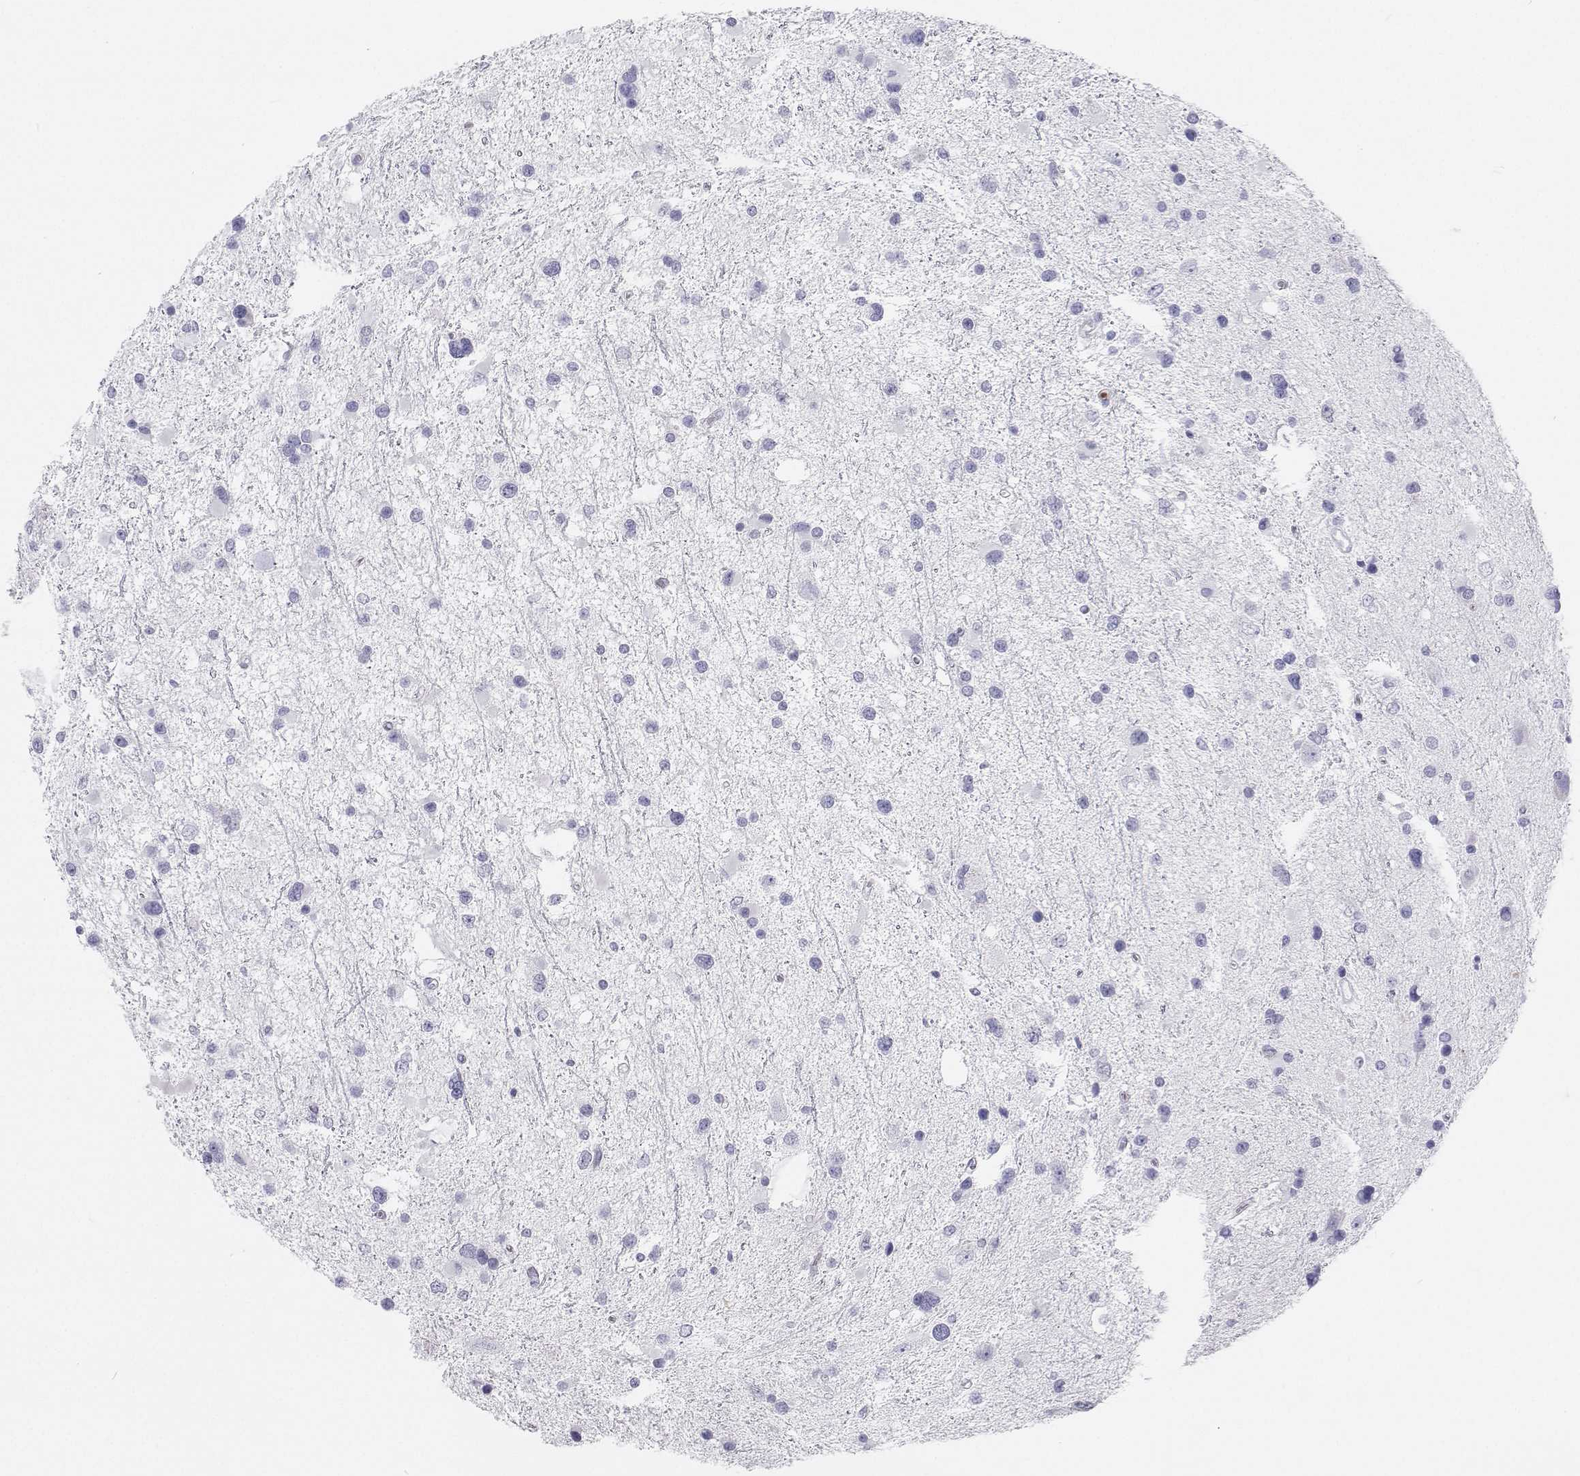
{"staining": {"intensity": "negative", "quantity": "none", "location": "none"}, "tissue": "glioma", "cell_type": "Tumor cells", "image_type": "cancer", "snomed": [{"axis": "morphology", "description": "Glioma, malignant, Low grade"}, {"axis": "topography", "description": "Brain"}], "caption": "The immunohistochemistry (IHC) histopathology image has no significant positivity in tumor cells of malignant glioma (low-grade) tissue.", "gene": "SFTPB", "patient": {"sex": "female", "age": 32}}